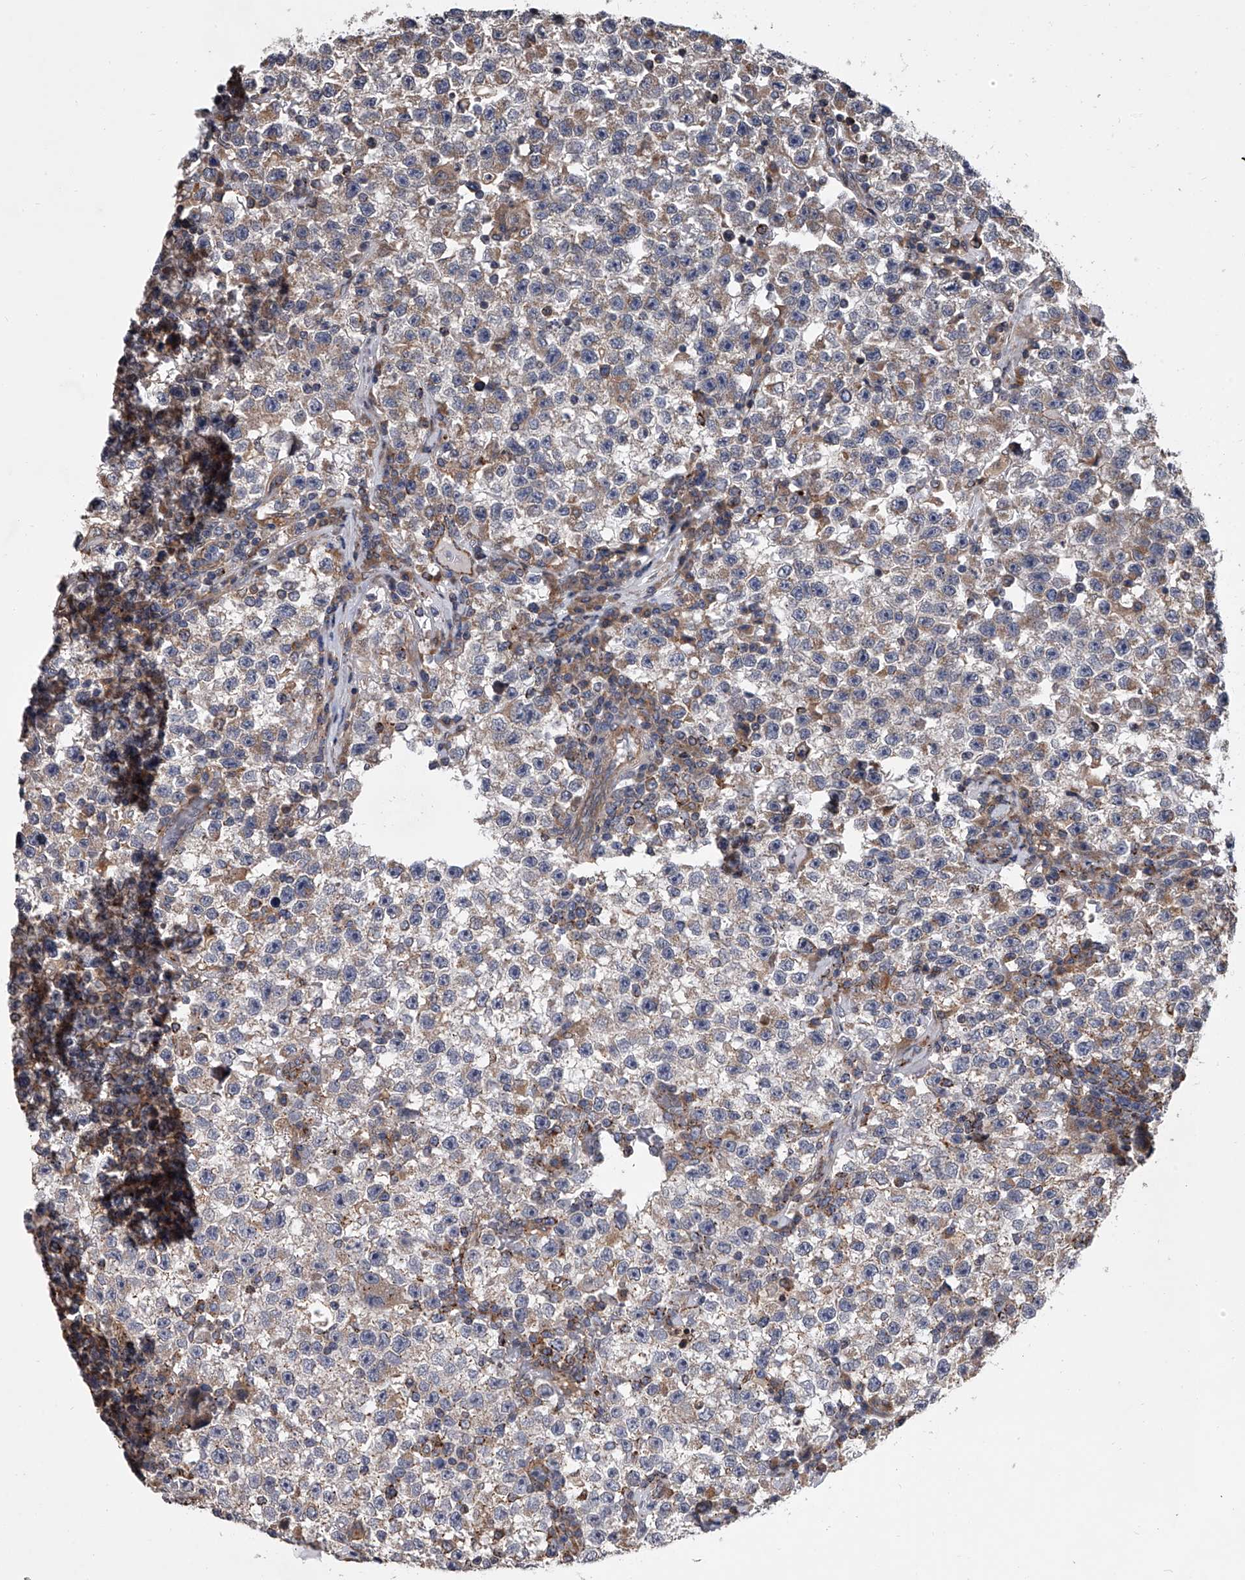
{"staining": {"intensity": "moderate", "quantity": "25%-75%", "location": "cytoplasmic/membranous"}, "tissue": "testis cancer", "cell_type": "Tumor cells", "image_type": "cancer", "snomed": [{"axis": "morphology", "description": "Seminoma, NOS"}, {"axis": "topography", "description": "Testis"}], "caption": "Immunohistochemical staining of testis seminoma shows medium levels of moderate cytoplasmic/membranous protein positivity in approximately 25%-75% of tumor cells.", "gene": "TRIM8", "patient": {"sex": "male", "age": 22}}